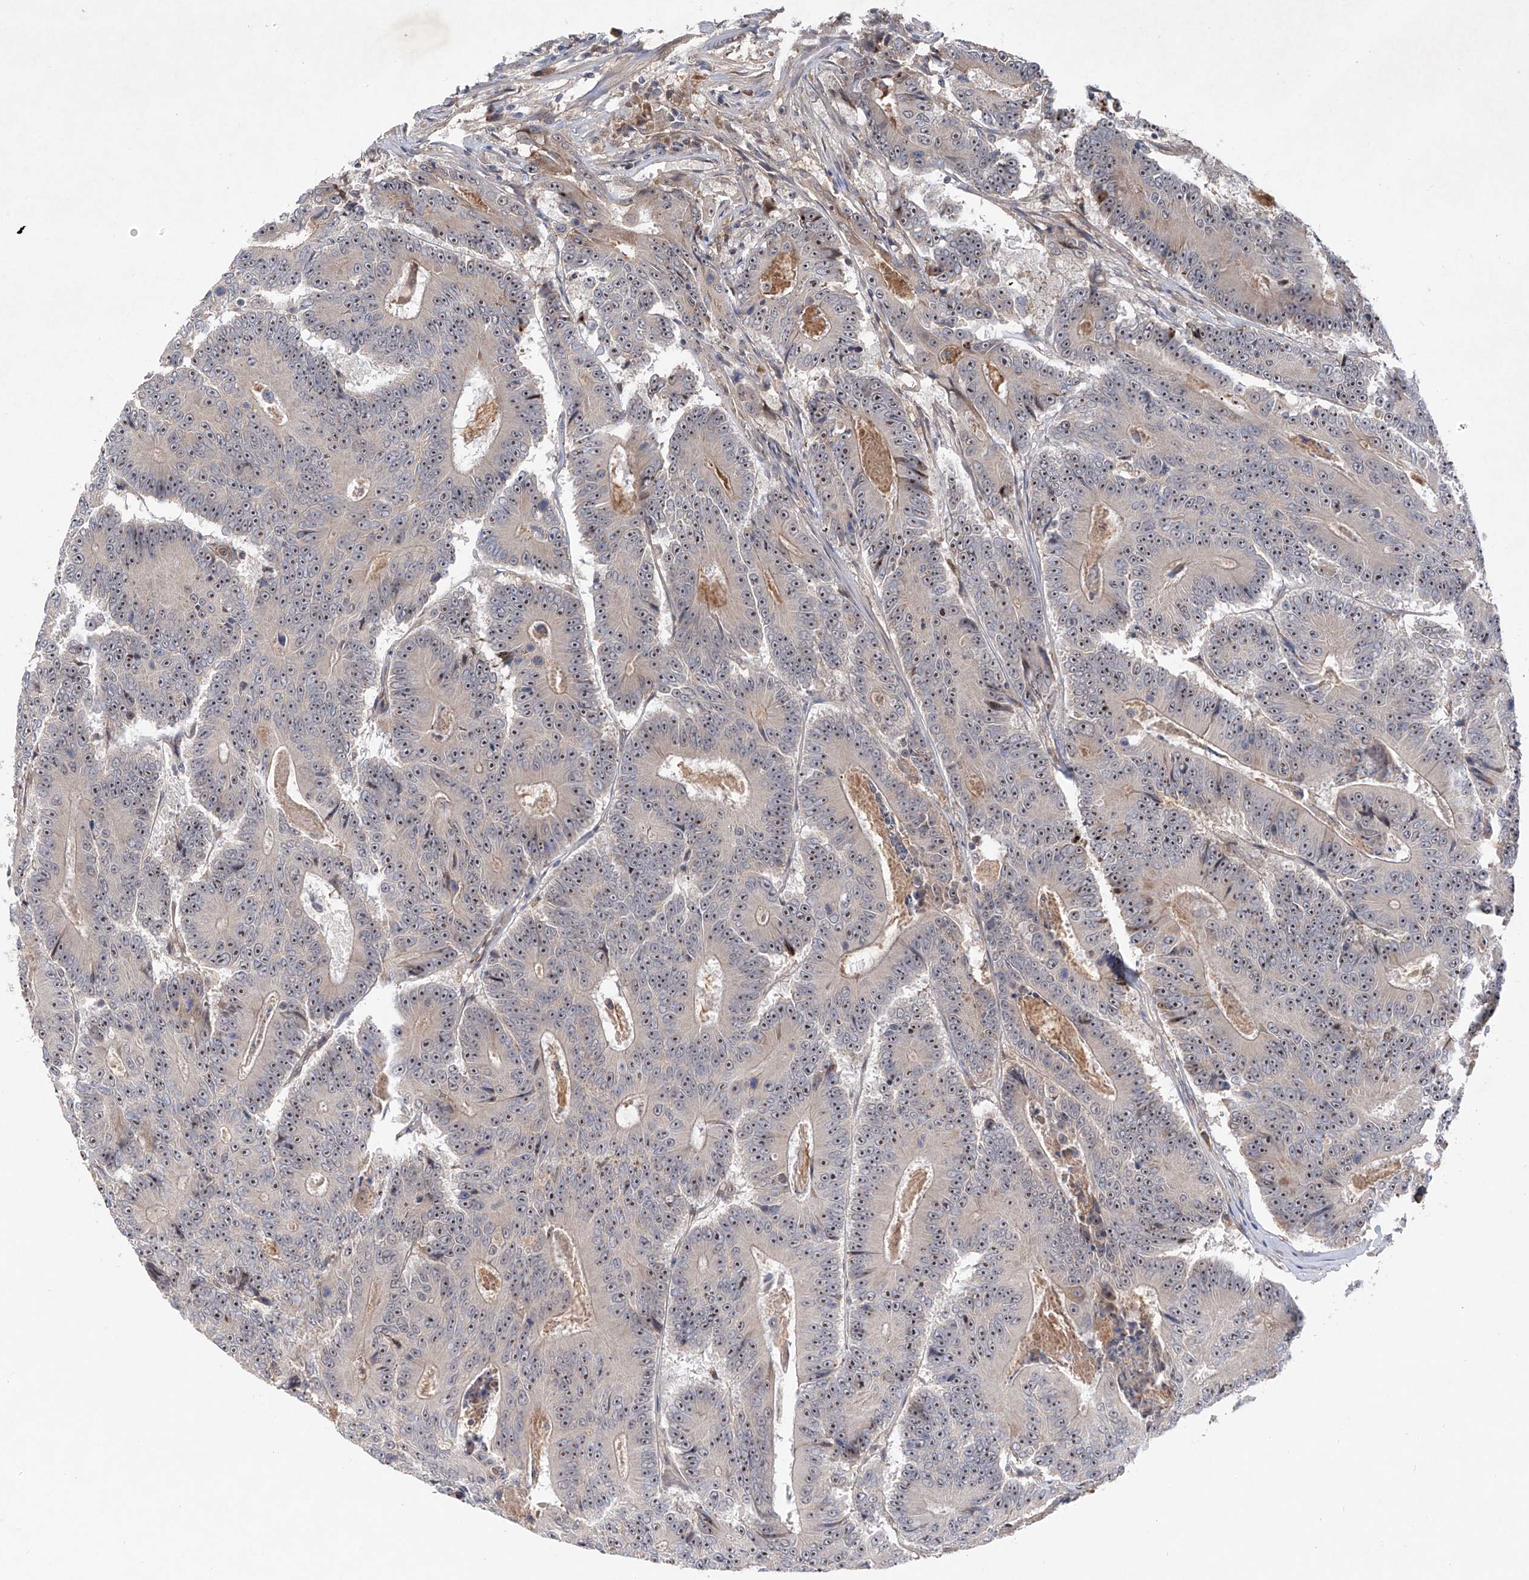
{"staining": {"intensity": "moderate", "quantity": ">75%", "location": "nuclear"}, "tissue": "colorectal cancer", "cell_type": "Tumor cells", "image_type": "cancer", "snomed": [{"axis": "morphology", "description": "Adenocarcinoma, NOS"}, {"axis": "topography", "description": "Colon"}], "caption": "Immunohistochemistry staining of colorectal cancer (adenocarcinoma), which exhibits medium levels of moderate nuclear positivity in about >75% of tumor cells indicating moderate nuclear protein expression. The staining was performed using DAB (3,3'-diaminobenzidine) (brown) for protein detection and nuclei were counterstained in hematoxylin (blue).", "gene": "FAM135A", "patient": {"sex": "male", "age": 83}}